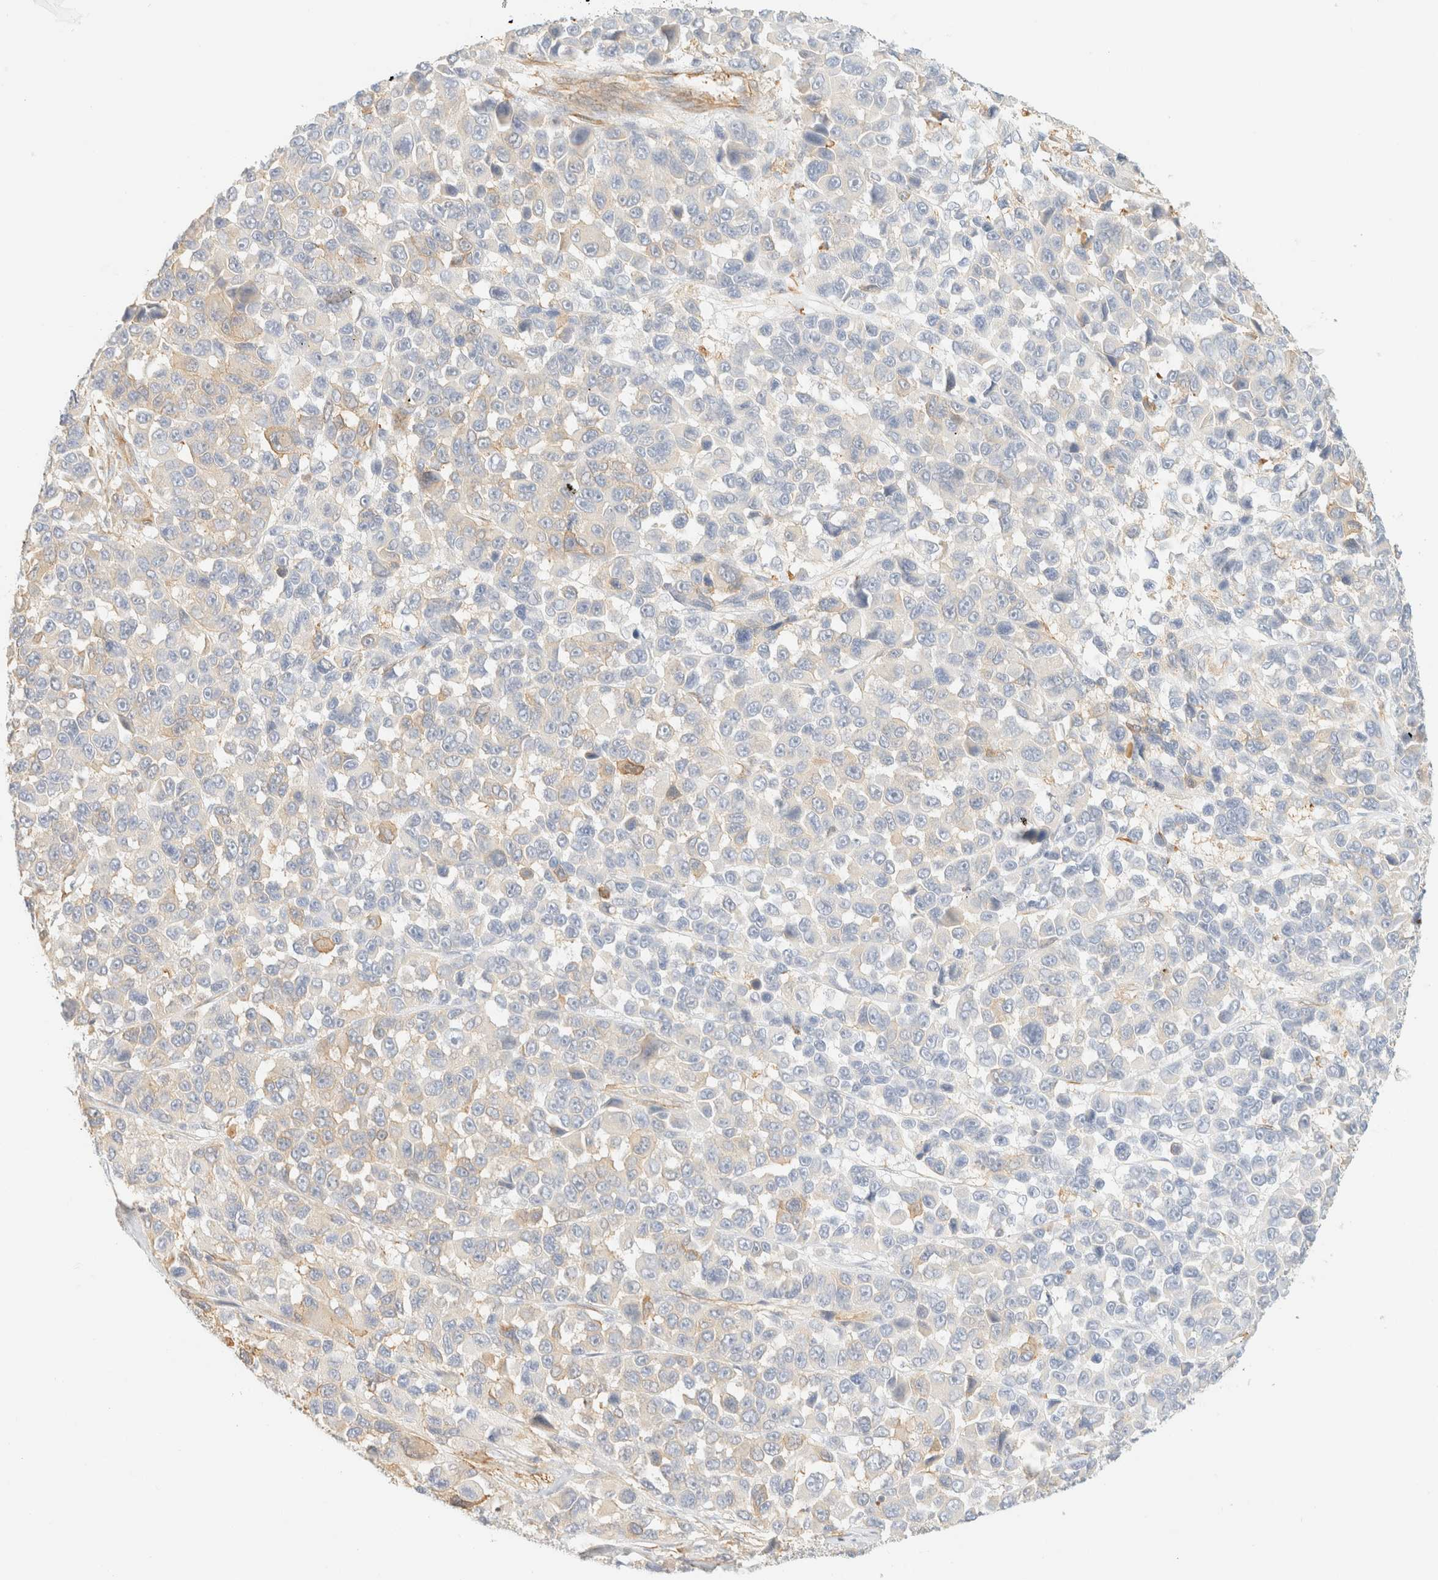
{"staining": {"intensity": "negative", "quantity": "none", "location": "none"}, "tissue": "melanoma", "cell_type": "Tumor cells", "image_type": "cancer", "snomed": [{"axis": "morphology", "description": "Malignant melanoma, NOS"}, {"axis": "topography", "description": "Skin"}], "caption": "Immunohistochemistry micrograph of neoplastic tissue: human melanoma stained with DAB reveals no significant protein staining in tumor cells.", "gene": "OTOP2", "patient": {"sex": "male", "age": 53}}